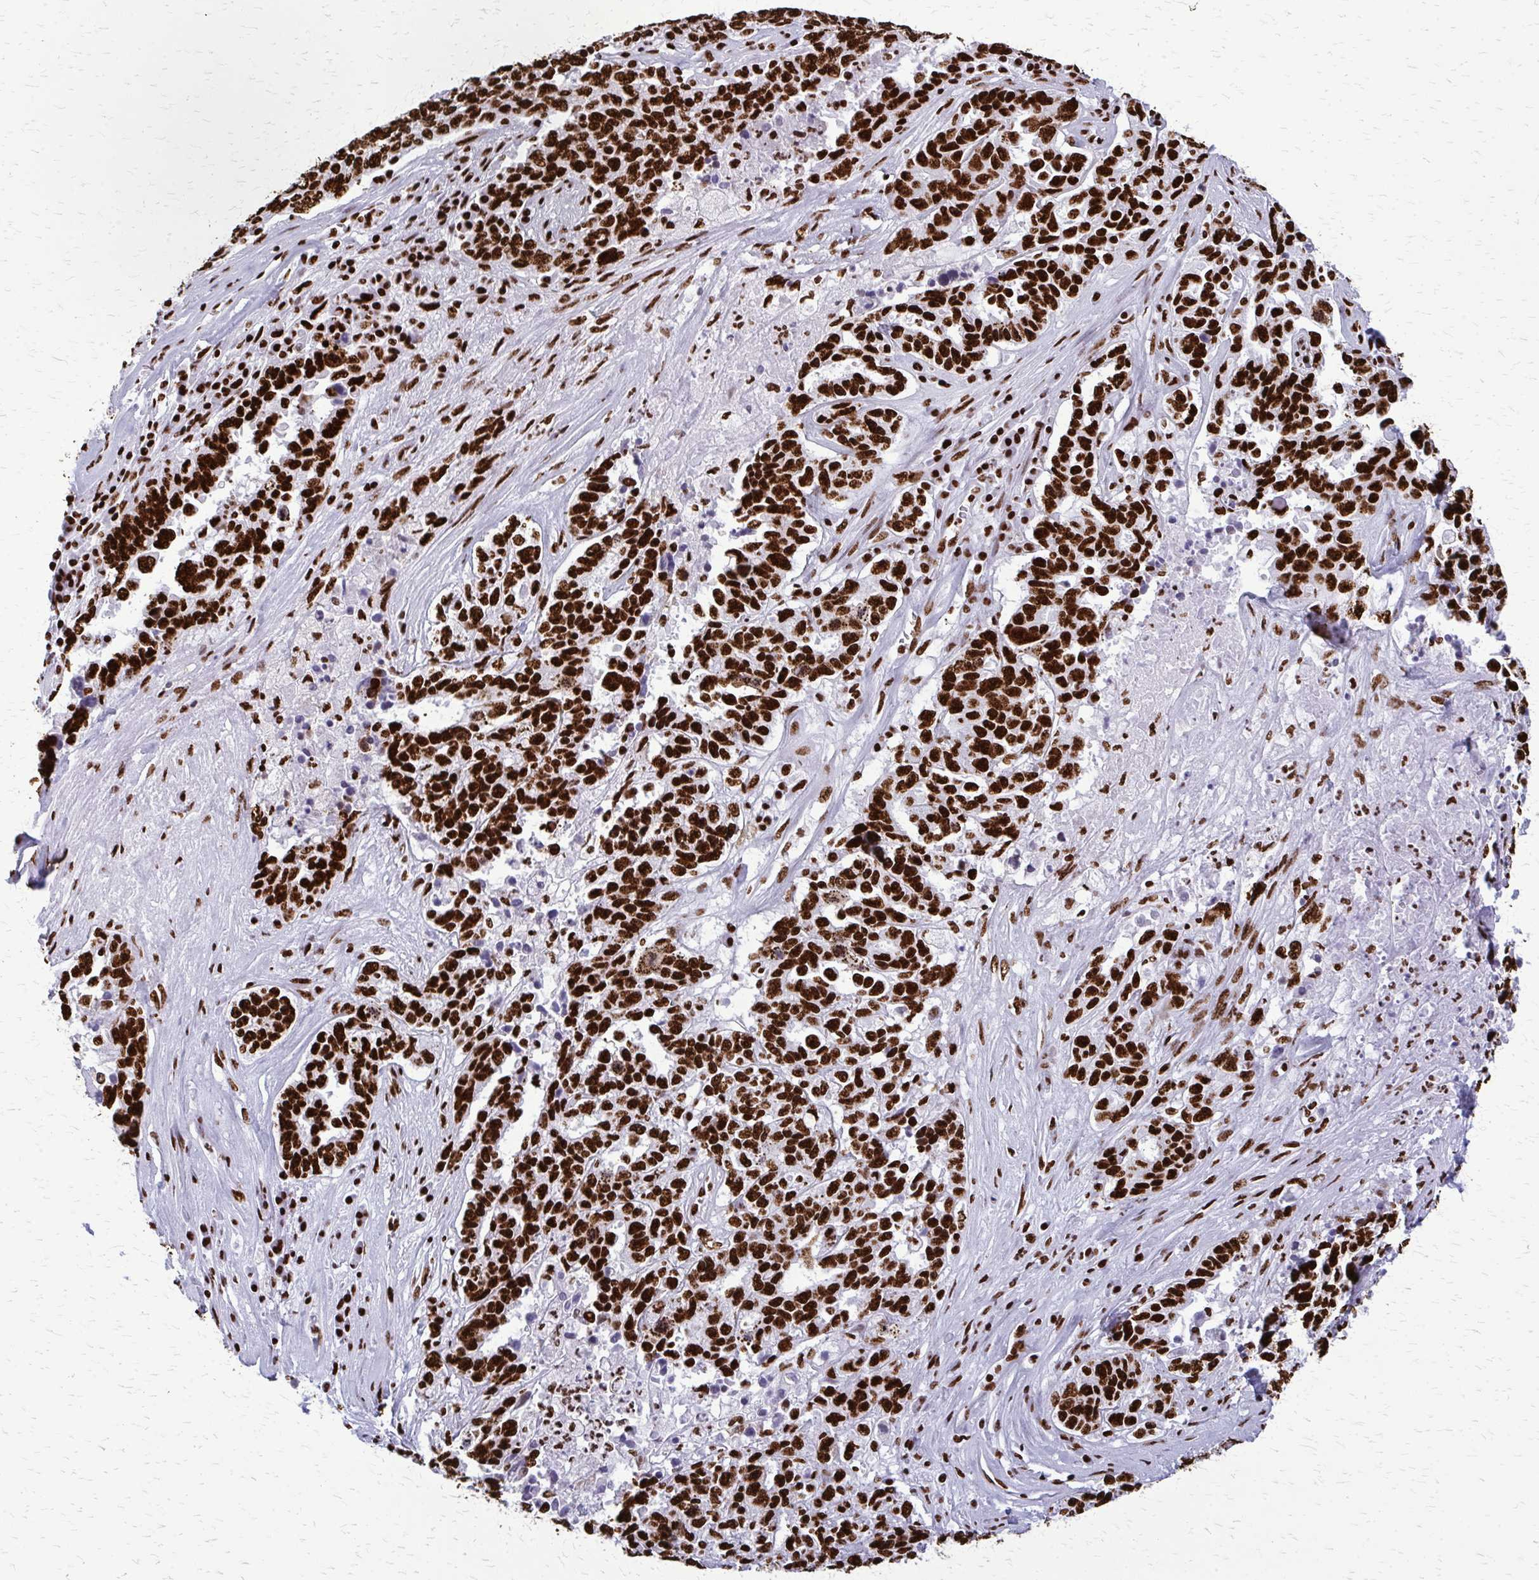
{"staining": {"intensity": "strong", "quantity": ">75%", "location": "nuclear"}, "tissue": "ovarian cancer", "cell_type": "Tumor cells", "image_type": "cancer", "snomed": [{"axis": "morphology", "description": "Carcinoma, endometroid"}, {"axis": "topography", "description": "Ovary"}], "caption": "High-magnification brightfield microscopy of endometroid carcinoma (ovarian) stained with DAB (brown) and counterstained with hematoxylin (blue). tumor cells exhibit strong nuclear positivity is seen in about>75% of cells.", "gene": "SFPQ", "patient": {"sex": "female", "age": 62}}